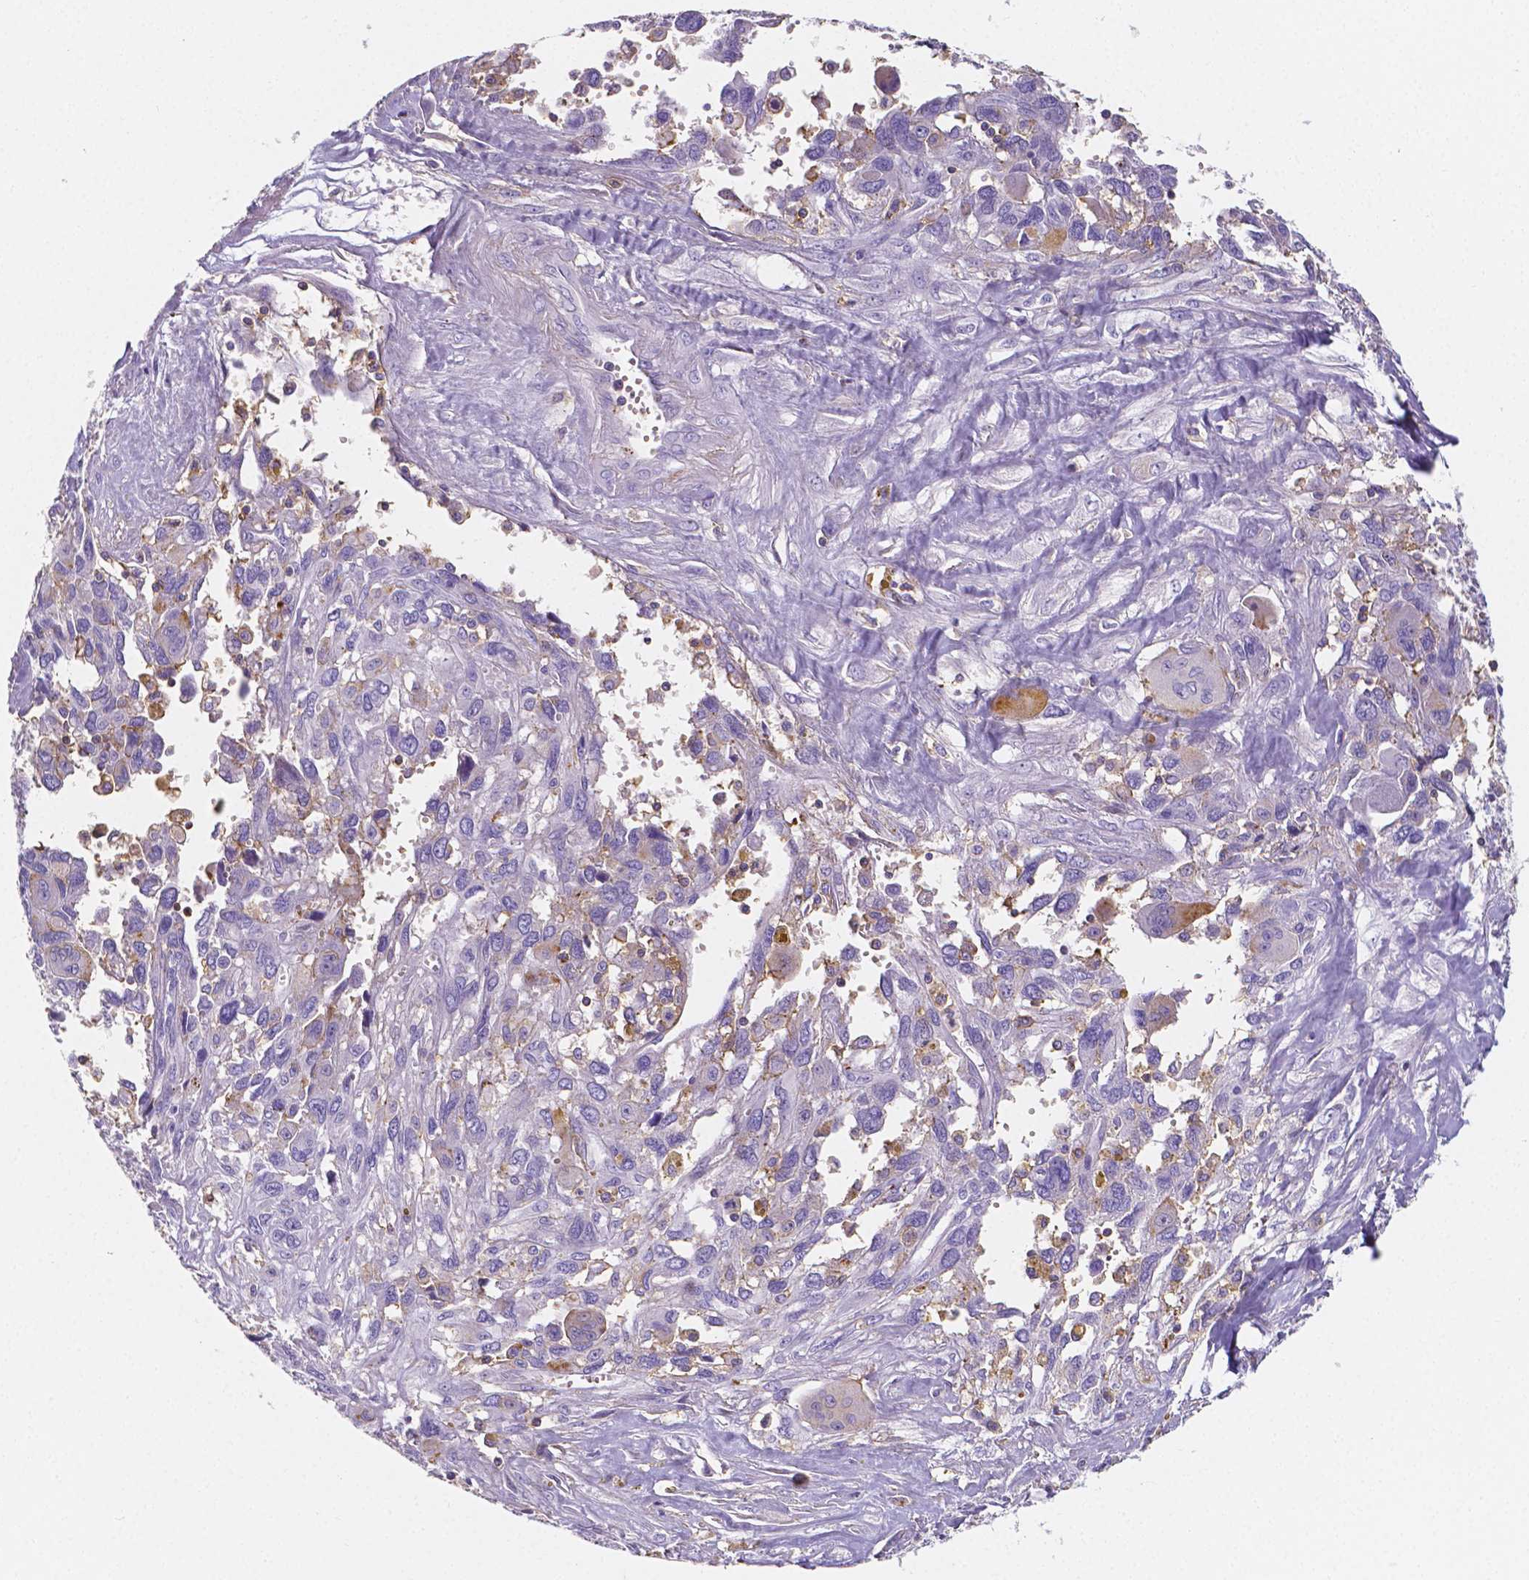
{"staining": {"intensity": "negative", "quantity": "none", "location": "none"}, "tissue": "pancreatic cancer", "cell_type": "Tumor cells", "image_type": "cancer", "snomed": [{"axis": "morphology", "description": "Adenocarcinoma, NOS"}, {"axis": "topography", "description": "Pancreas"}], "caption": "Adenocarcinoma (pancreatic) stained for a protein using IHC exhibits no positivity tumor cells.", "gene": "GABRD", "patient": {"sex": "female", "age": 47}}